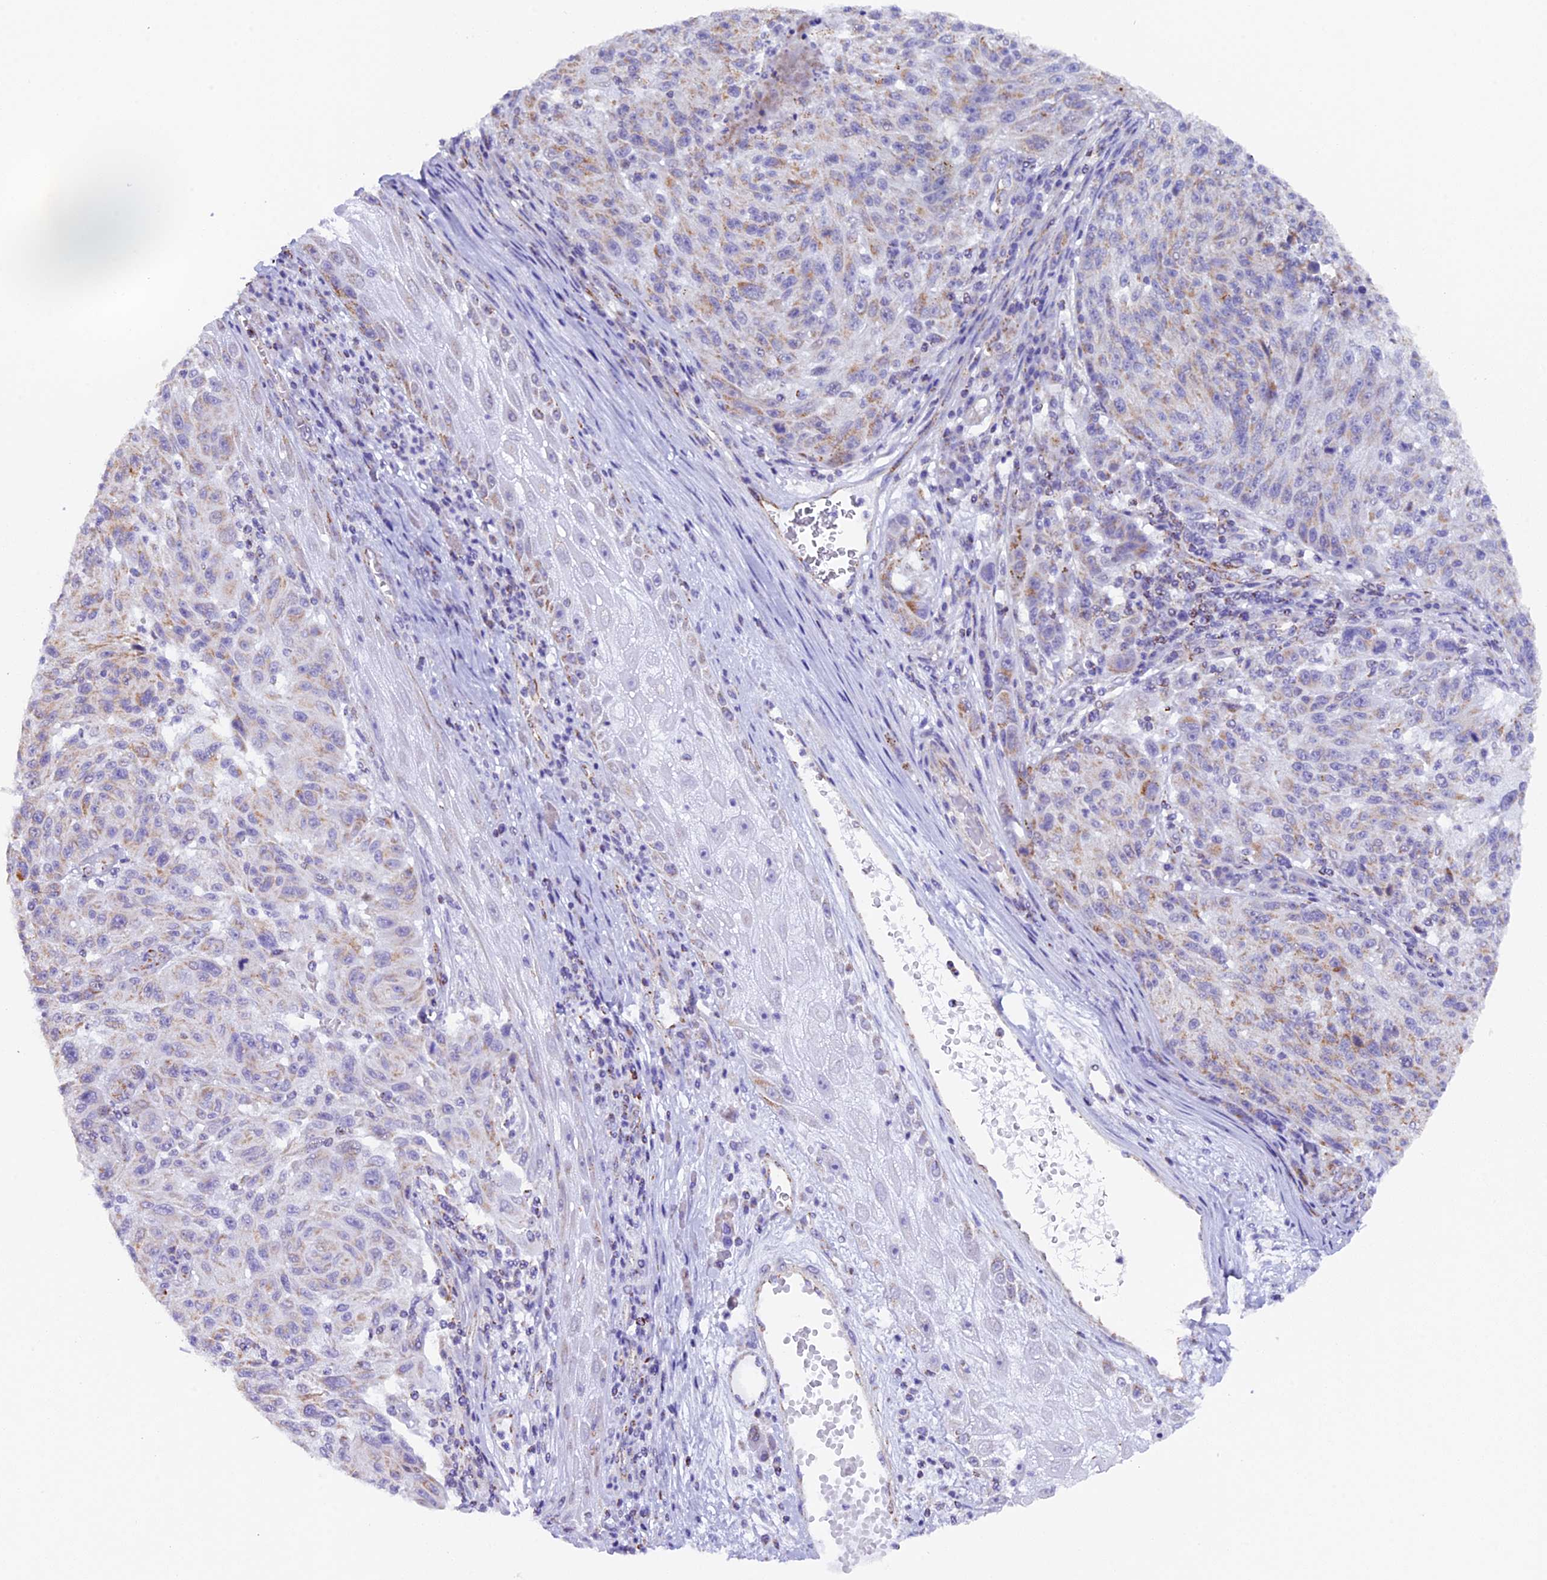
{"staining": {"intensity": "weak", "quantity": "25%-75%", "location": "cytoplasmic/membranous"}, "tissue": "melanoma", "cell_type": "Tumor cells", "image_type": "cancer", "snomed": [{"axis": "morphology", "description": "Malignant melanoma, NOS"}, {"axis": "topography", "description": "Skin"}], "caption": "This photomicrograph reveals immunohistochemistry staining of human malignant melanoma, with low weak cytoplasmic/membranous staining in about 25%-75% of tumor cells.", "gene": "TFAM", "patient": {"sex": "male", "age": 53}}